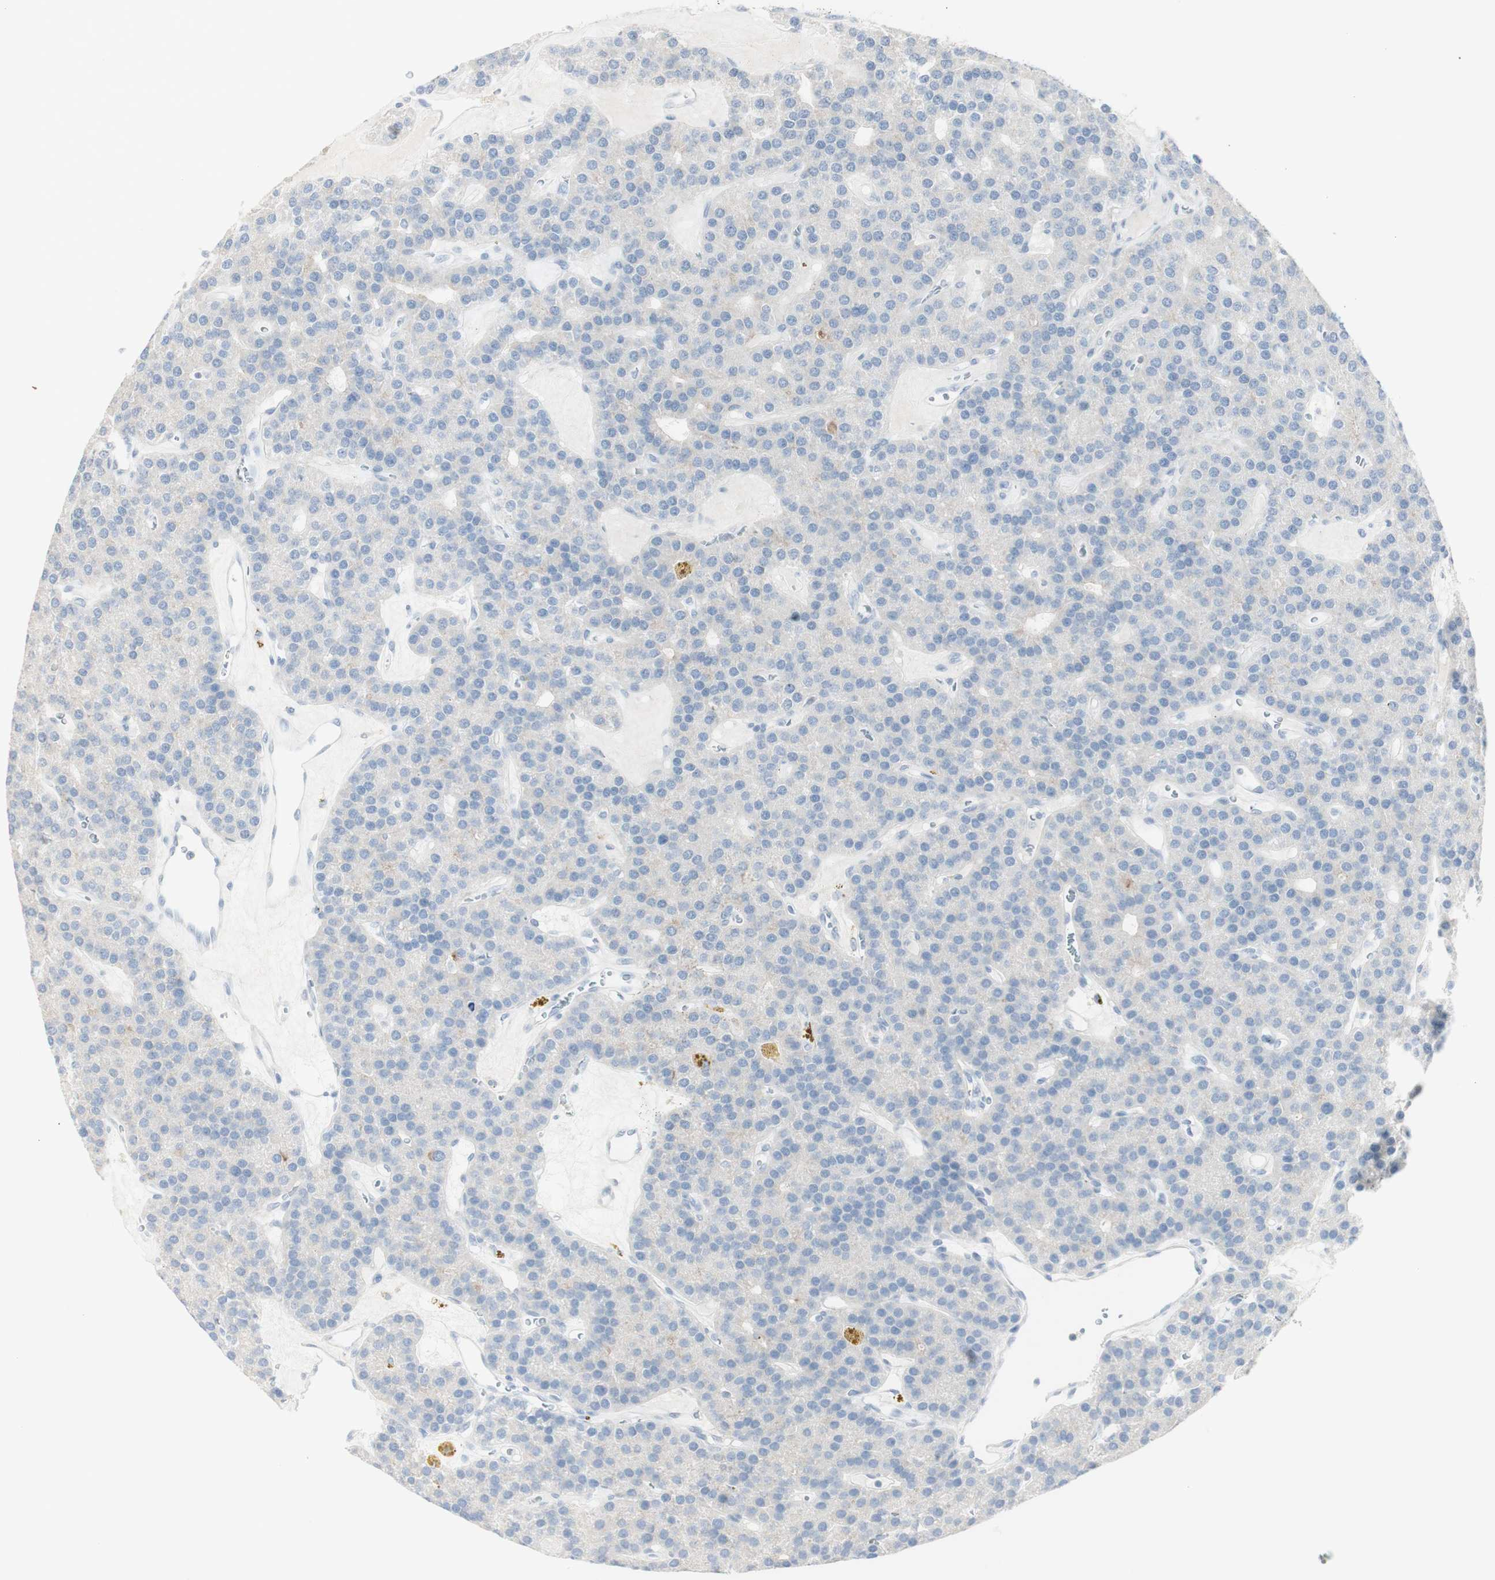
{"staining": {"intensity": "negative", "quantity": "none", "location": "none"}, "tissue": "parathyroid gland", "cell_type": "Glandular cells", "image_type": "normal", "snomed": [{"axis": "morphology", "description": "Normal tissue, NOS"}, {"axis": "morphology", "description": "Adenoma, NOS"}, {"axis": "topography", "description": "Parathyroid gland"}], "caption": "A high-resolution image shows immunohistochemistry staining of benign parathyroid gland, which exhibits no significant expression in glandular cells.", "gene": "MDK", "patient": {"sex": "female", "age": 86}}